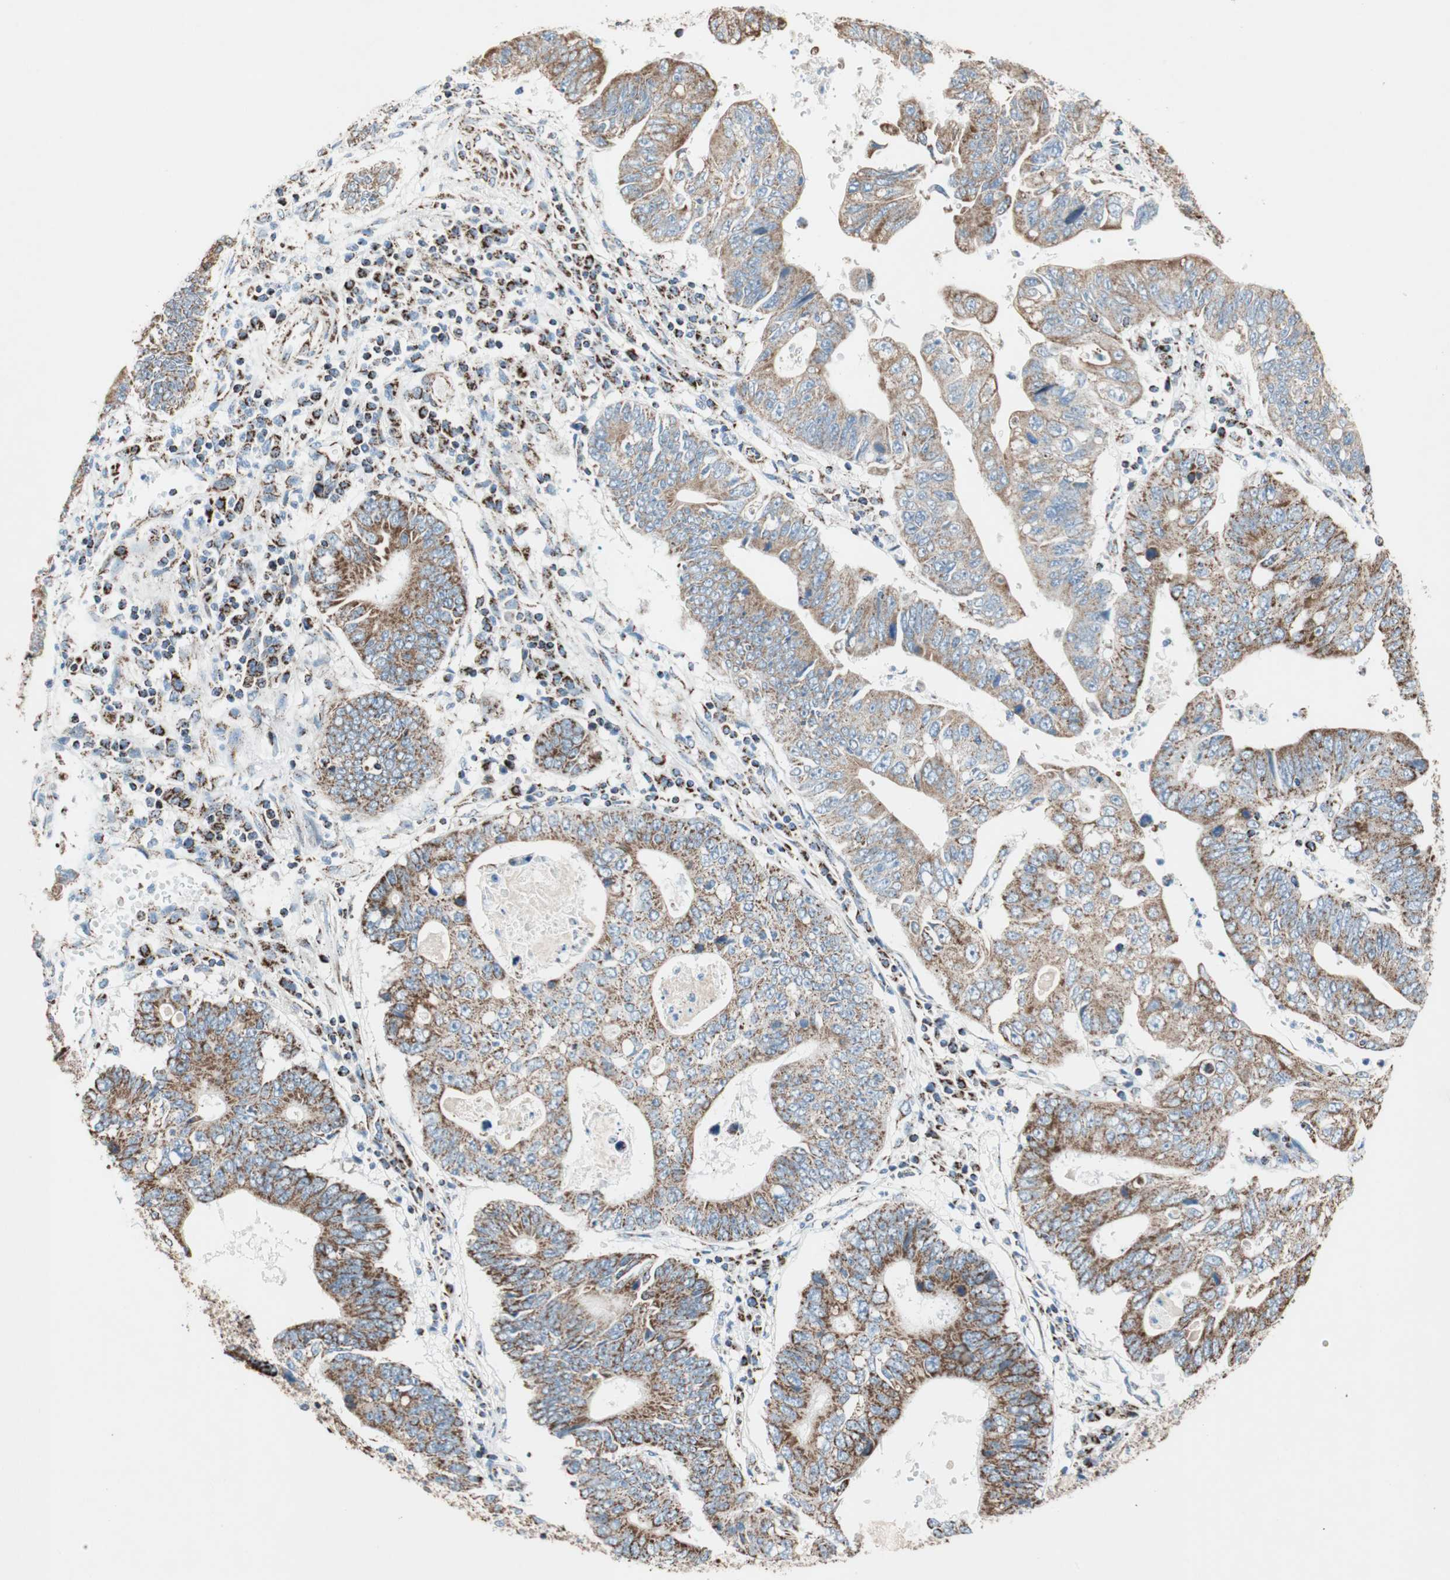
{"staining": {"intensity": "strong", "quantity": ">75%", "location": "cytoplasmic/membranous"}, "tissue": "stomach cancer", "cell_type": "Tumor cells", "image_type": "cancer", "snomed": [{"axis": "morphology", "description": "Adenocarcinoma, NOS"}, {"axis": "topography", "description": "Stomach"}], "caption": "Strong cytoplasmic/membranous staining for a protein is present in approximately >75% of tumor cells of stomach cancer (adenocarcinoma) using IHC.", "gene": "PCSK4", "patient": {"sex": "male", "age": 59}}